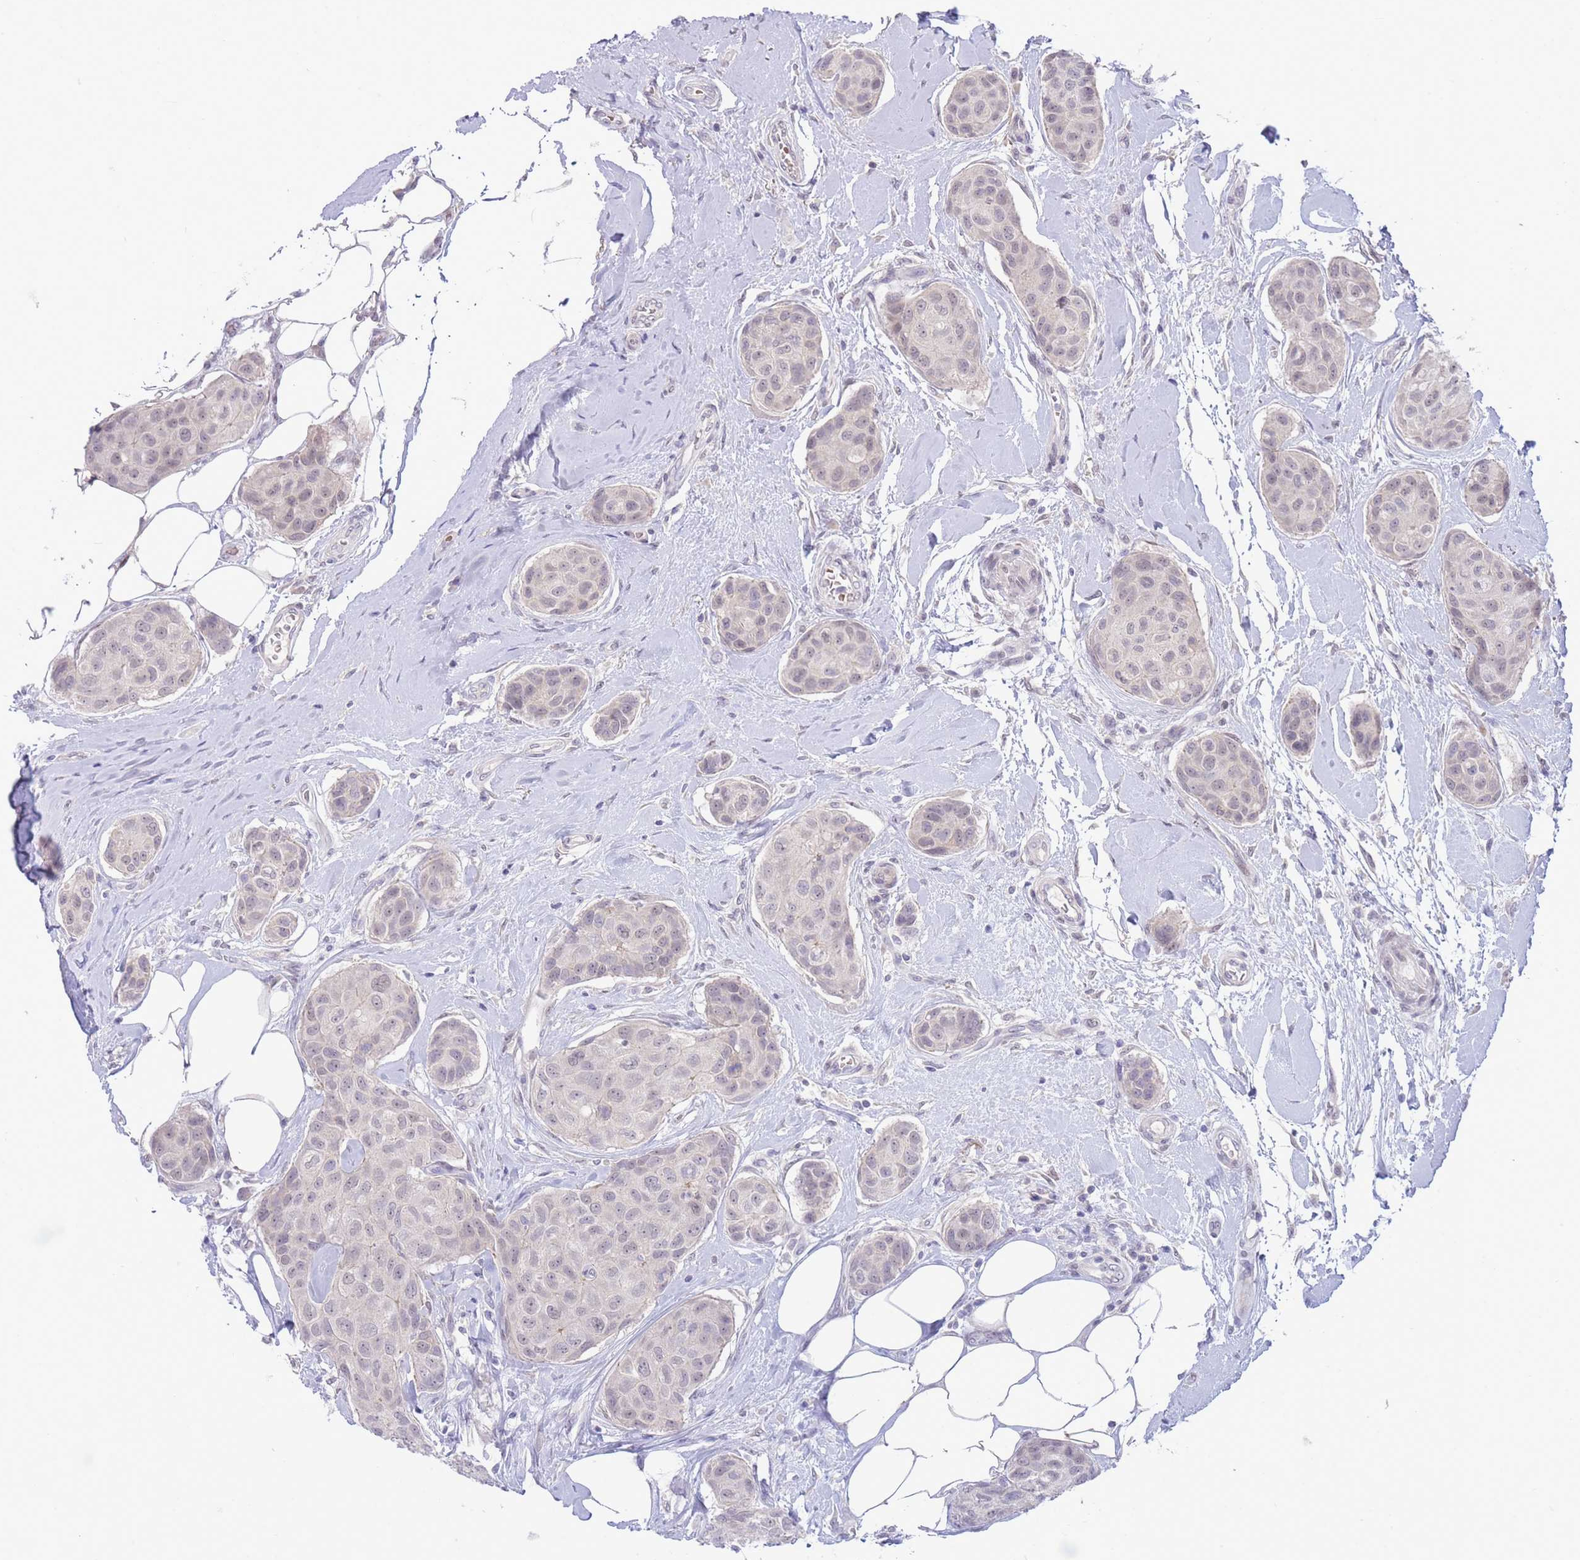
{"staining": {"intensity": "weak", "quantity": "<25%", "location": "nuclear"}, "tissue": "breast cancer", "cell_type": "Tumor cells", "image_type": "cancer", "snomed": [{"axis": "morphology", "description": "Duct carcinoma"}, {"axis": "topography", "description": "Breast"}, {"axis": "topography", "description": "Lymph node"}], "caption": "Immunohistochemical staining of breast cancer displays no significant staining in tumor cells.", "gene": "FBXO46", "patient": {"sex": "female", "age": 80}}